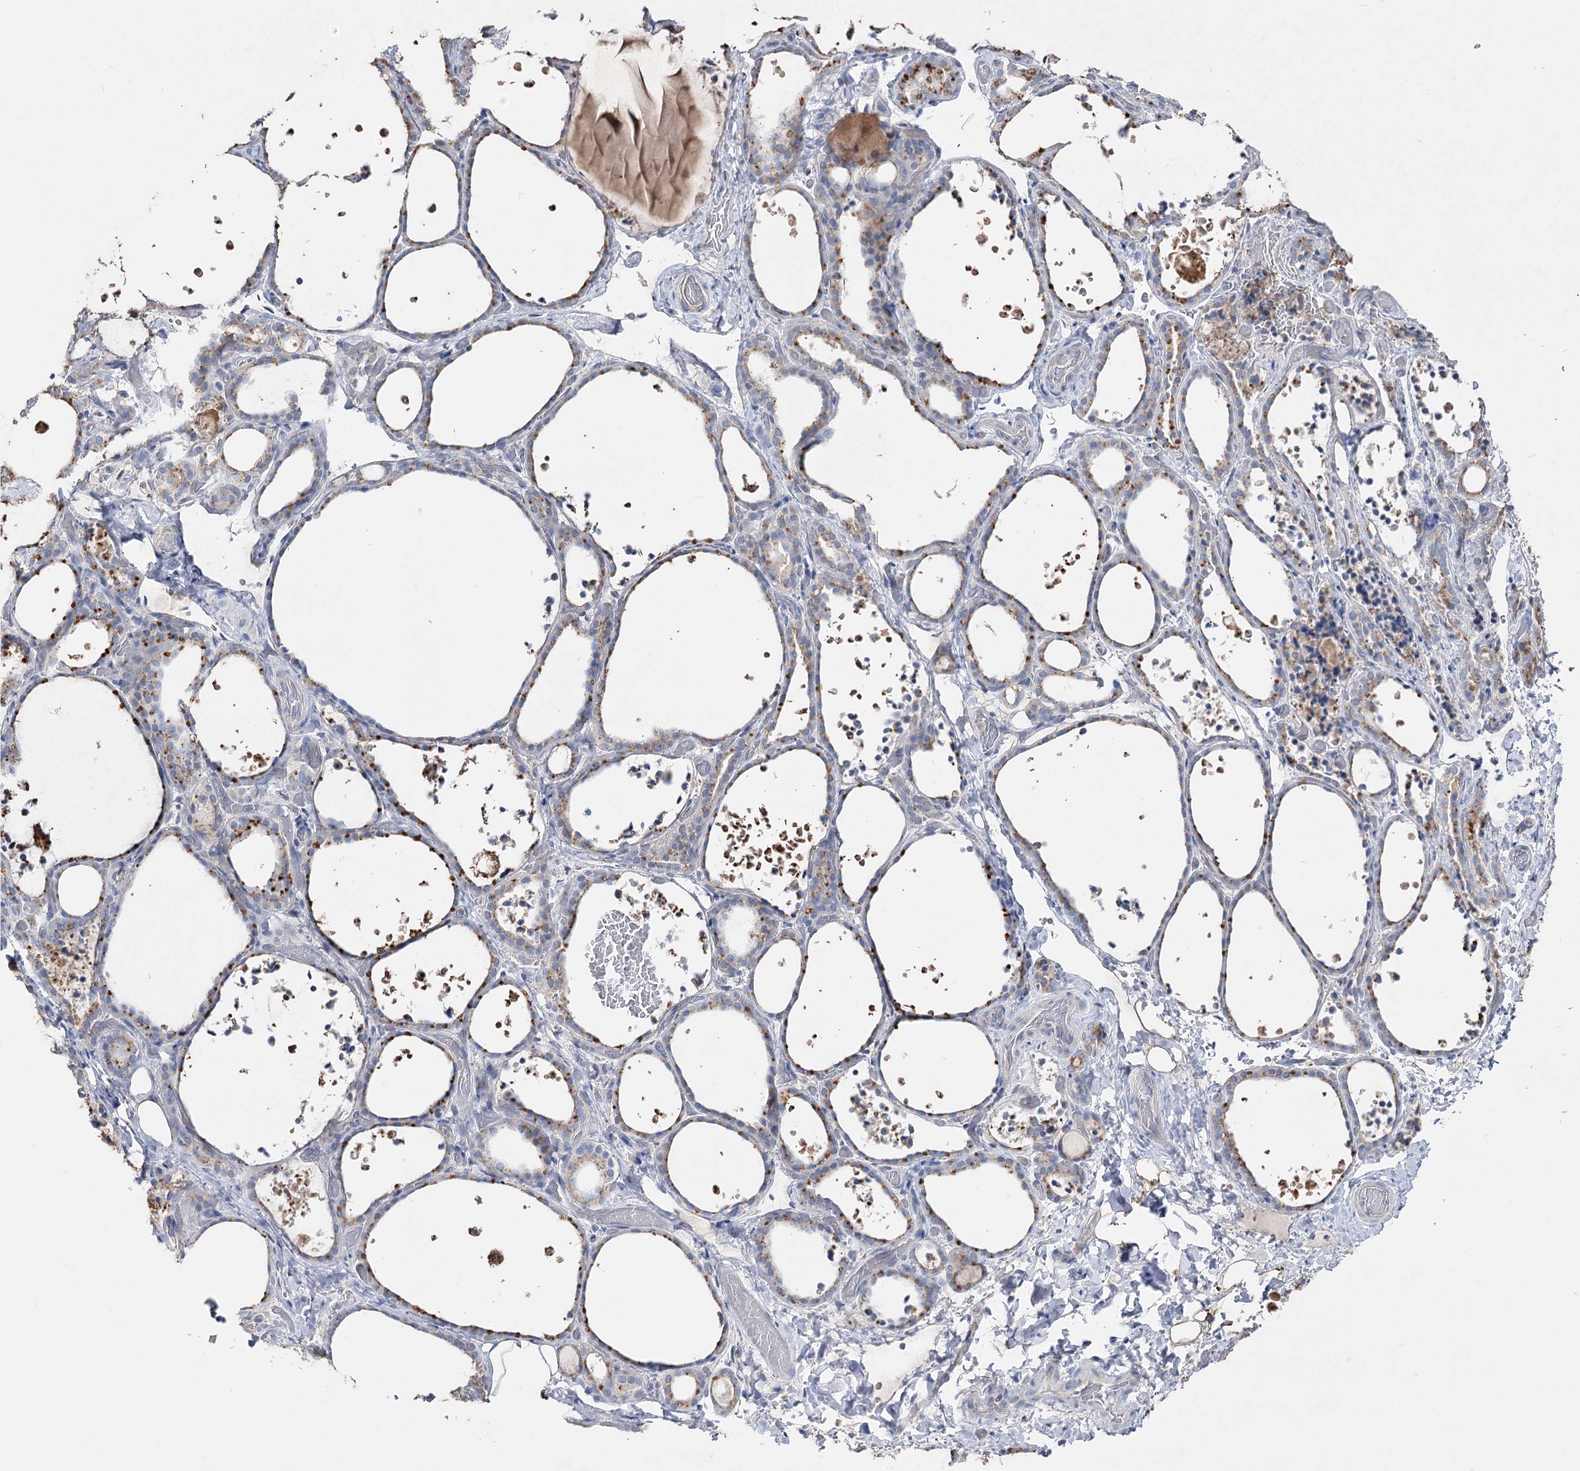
{"staining": {"intensity": "moderate", "quantity": "<25%", "location": "cytoplasmic/membranous"}, "tissue": "thyroid gland", "cell_type": "Glandular cells", "image_type": "normal", "snomed": [{"axis": "morphology", "description": "Normal tissue, NOS"}, {"axis": "topography", "description": "Thyroid gland"}], "caption": "This micrograph exhibits immunohistochemistry staining of unremarkable human thyroid gland, with low moderate cytoplasmic/membranous positivity in about <25% of glandular cells.", "gene": "IL1RAP", "patient": {"sex": "female", "age": 44}}